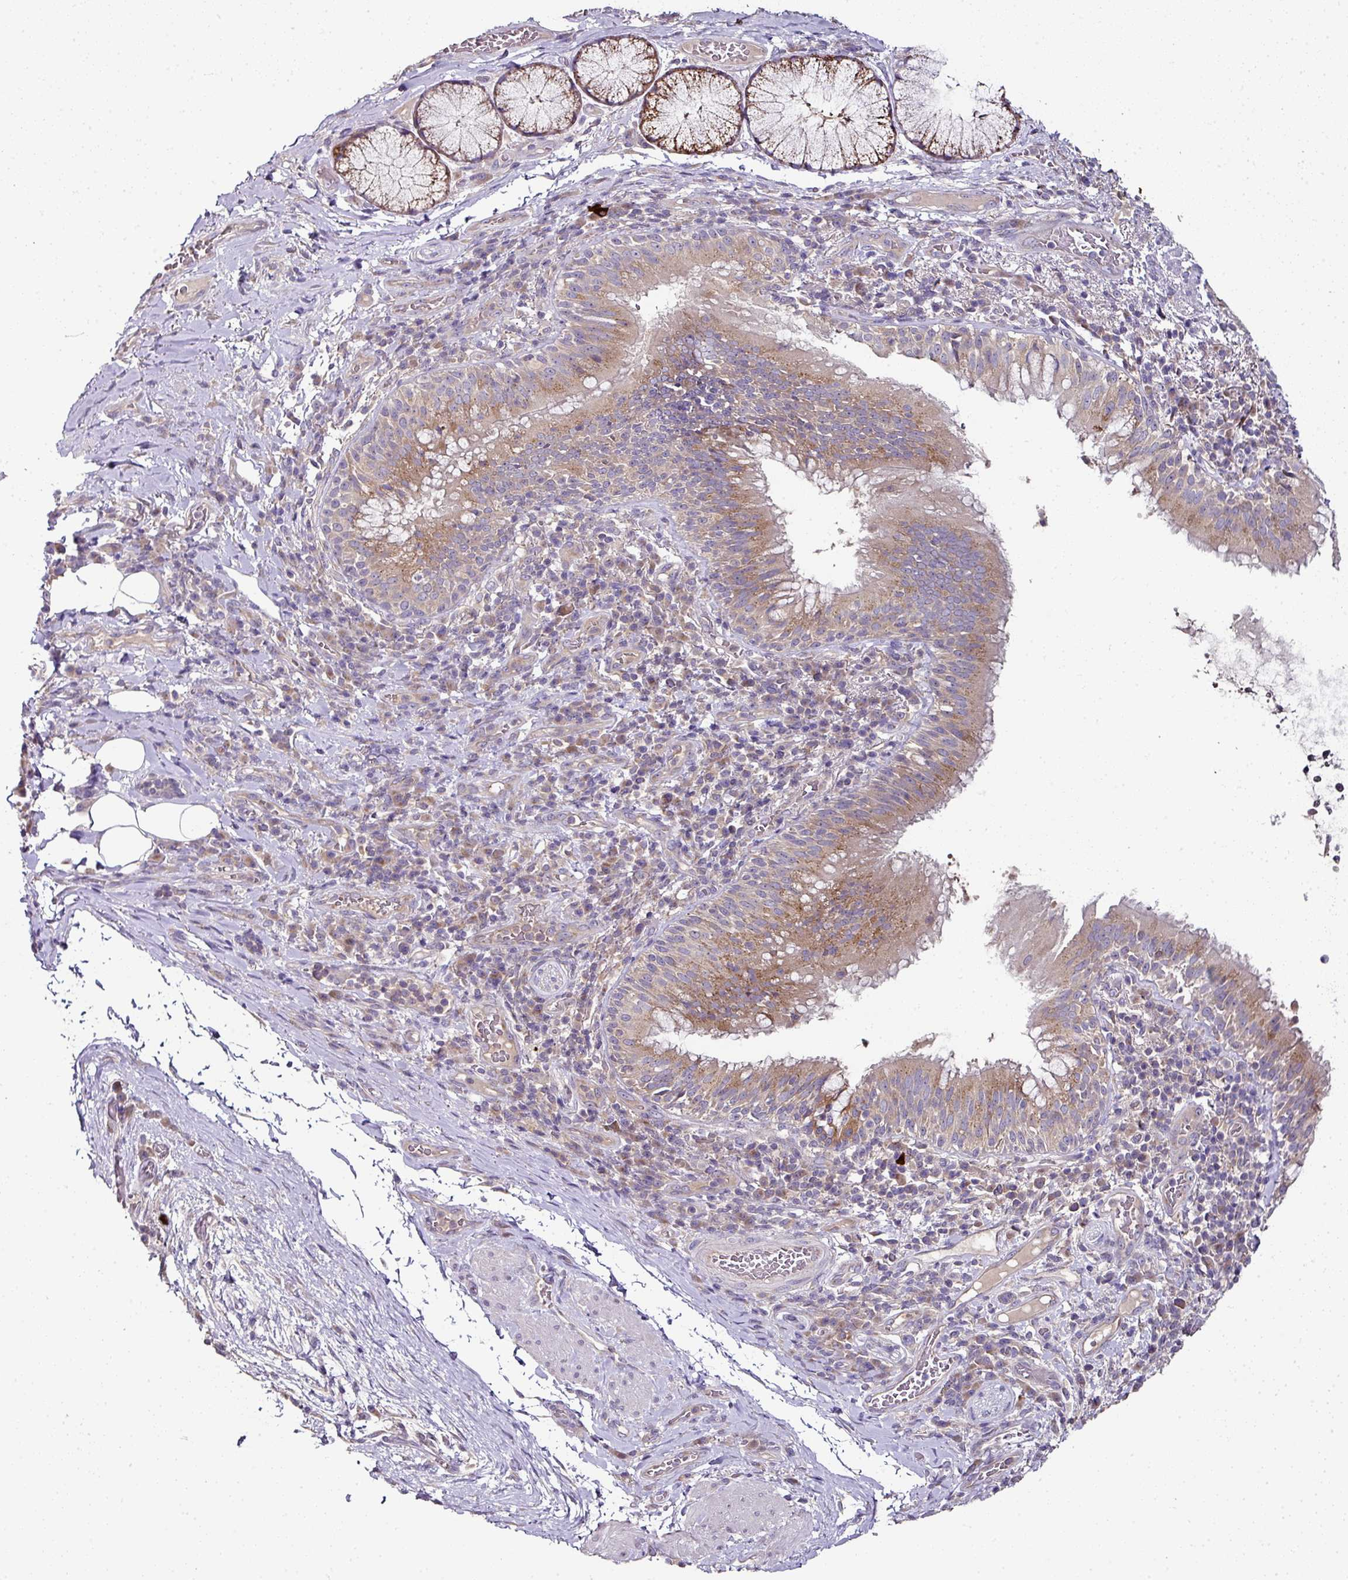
{"staining": {"intensity": "moderate", "quantity": "25%-75%", "location": "cytoplasmic/membranous"}, "tissue": "bronchus", "cell_type": "Respiratory epithelial cells", "image_type": "normal", "snomed": [{"axis": "morphology", "description": "Normal tissue, NOS"}, {"axis": "topography", "description": "Cartilage tissue"}, {"axis": "topography", "description": "Bronchus"}], "caption": "The immunohistochemical stain labels moderate cytoplasmic/membranous staining in respiratory epithelial cells of benign bronchus.", "gene": "SKIC2", "patient": {"sex": "male", "age": 56}}